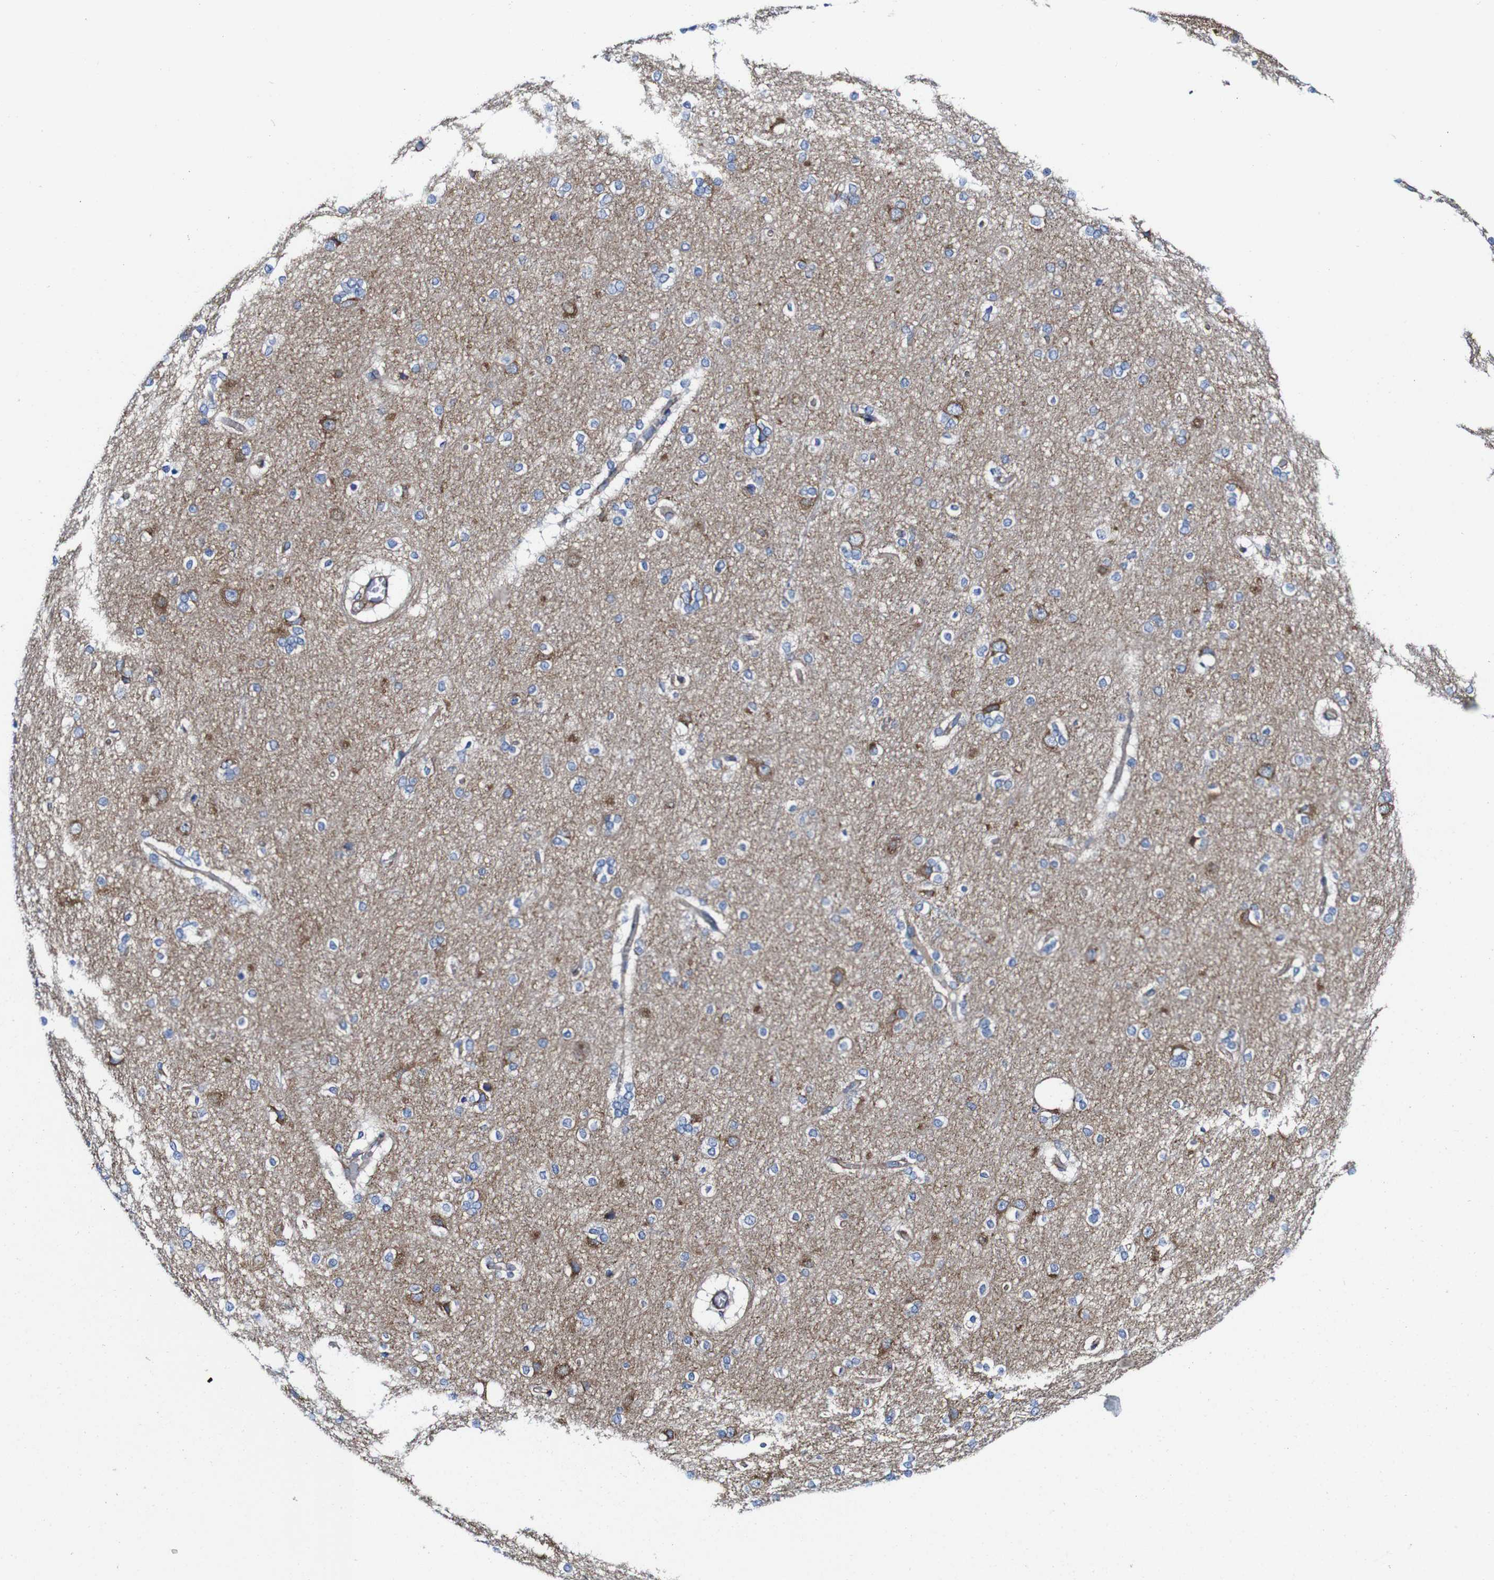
{"staining": {"intensity": "negative", "quantity": "none", "location": "none"}, "tissue": "cerebral cortex", "cell_type": "Endothelial cells", "image_type": "normal", "snomed": [{"axis": "morphology", "description": "Normal tissue, NOS"}, {"axis": "topography", "description": "Cerebral cortex"}], "caption": "Cerebral cortex stained for a protein using immunohistochemistry (IHC) exhibits no positivity endothelial cells.", "gene": "CSF1R", "patient": {"sex": "female", "age": 54}}